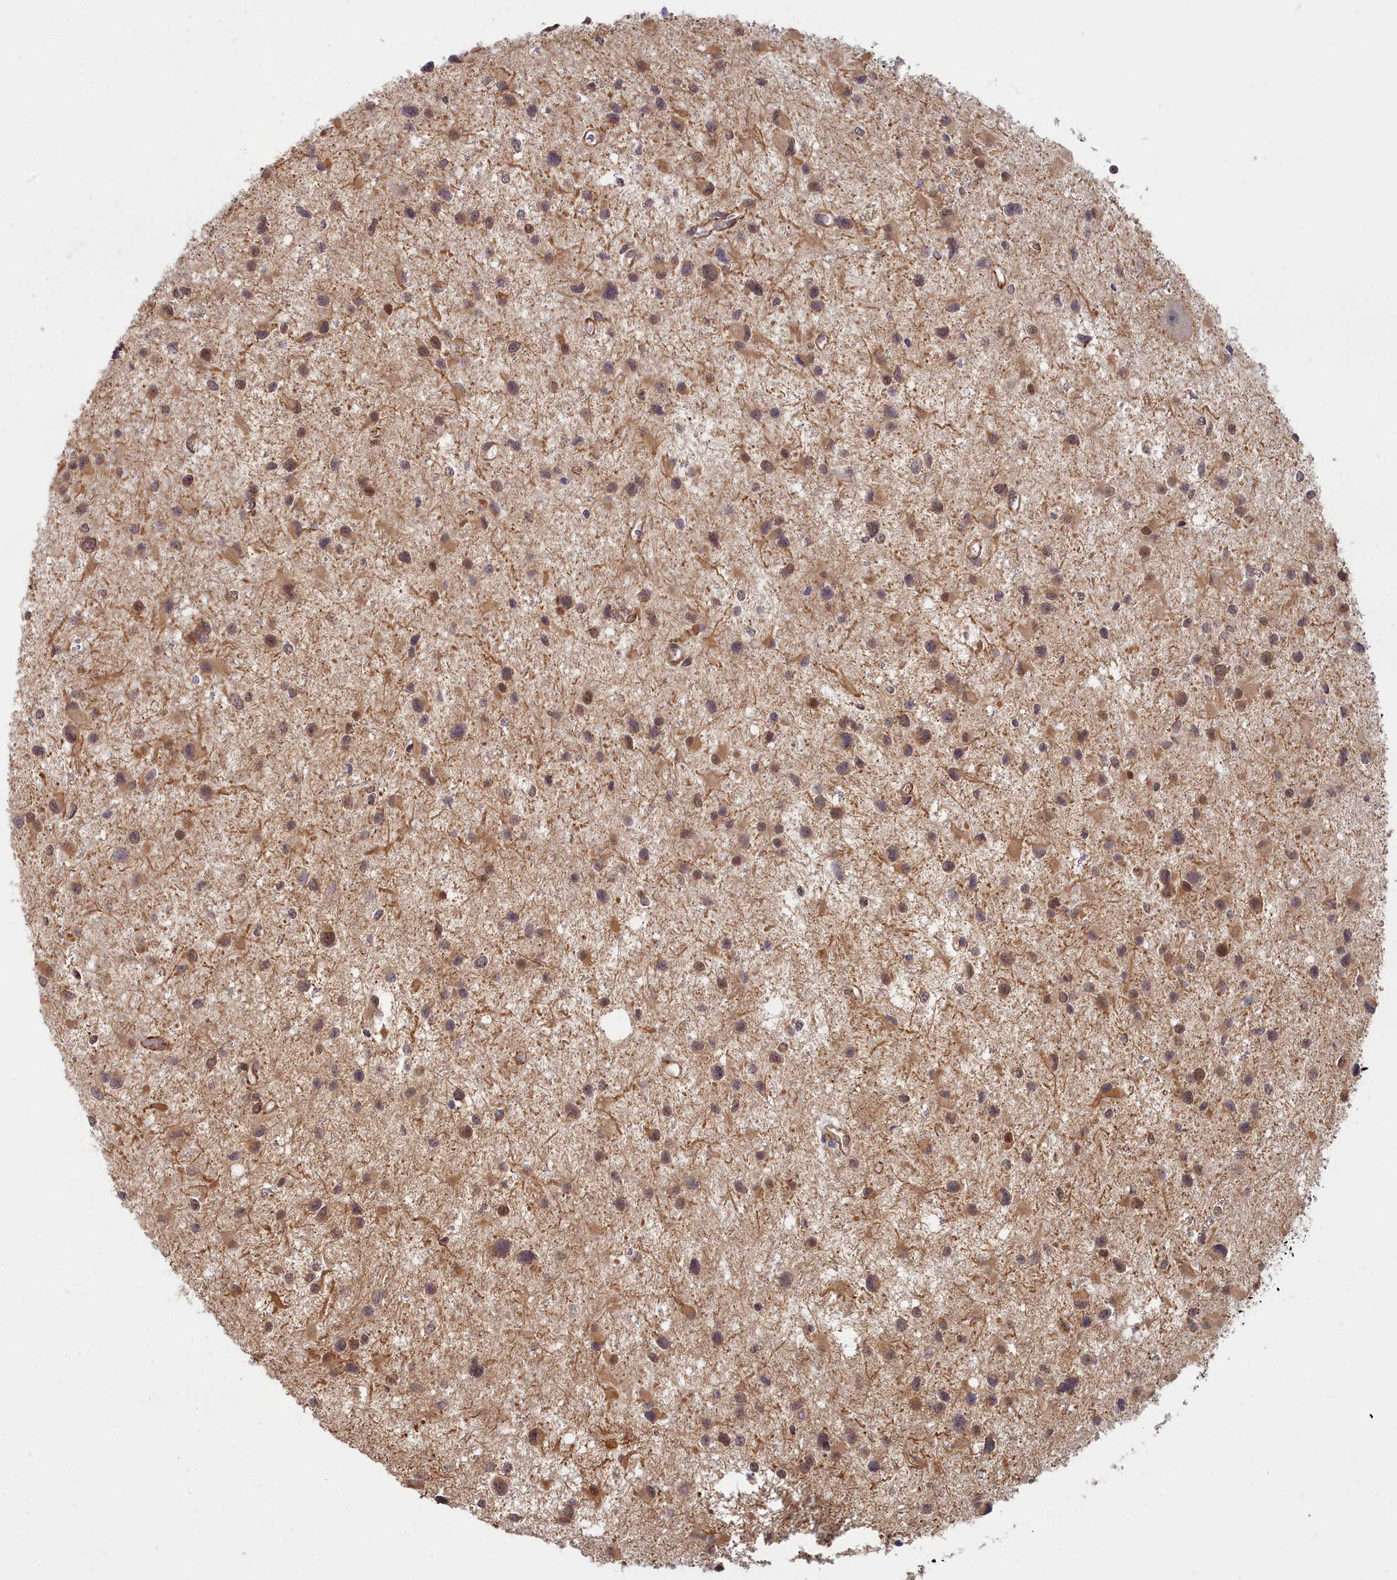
{"staining": {"intensity": "moderate", "quantity": ">75%", "location": "cytoplasmic/membranous,nuclear"}, "tissue": "glioma", "cell_type": "Tumor cells", "image_type": "cancer", "snomed": [{"axis": "morphology", "description": "Glioma, malignant, Low grade"}, {"axis": "topography", "description": "Brain"}], "caption": "Immunohistochemical staining of human glioma reveals medium levels of moderate cytoplasmic/membranous and nuclear protein staining in approximately >75% of tumor cells. (DAB (3,3'-diaminobenzidine) IHC with brightfield microscopy, high magnification).", "gene": "MAK16", "patient": {"sex": "female", "age": 32}}